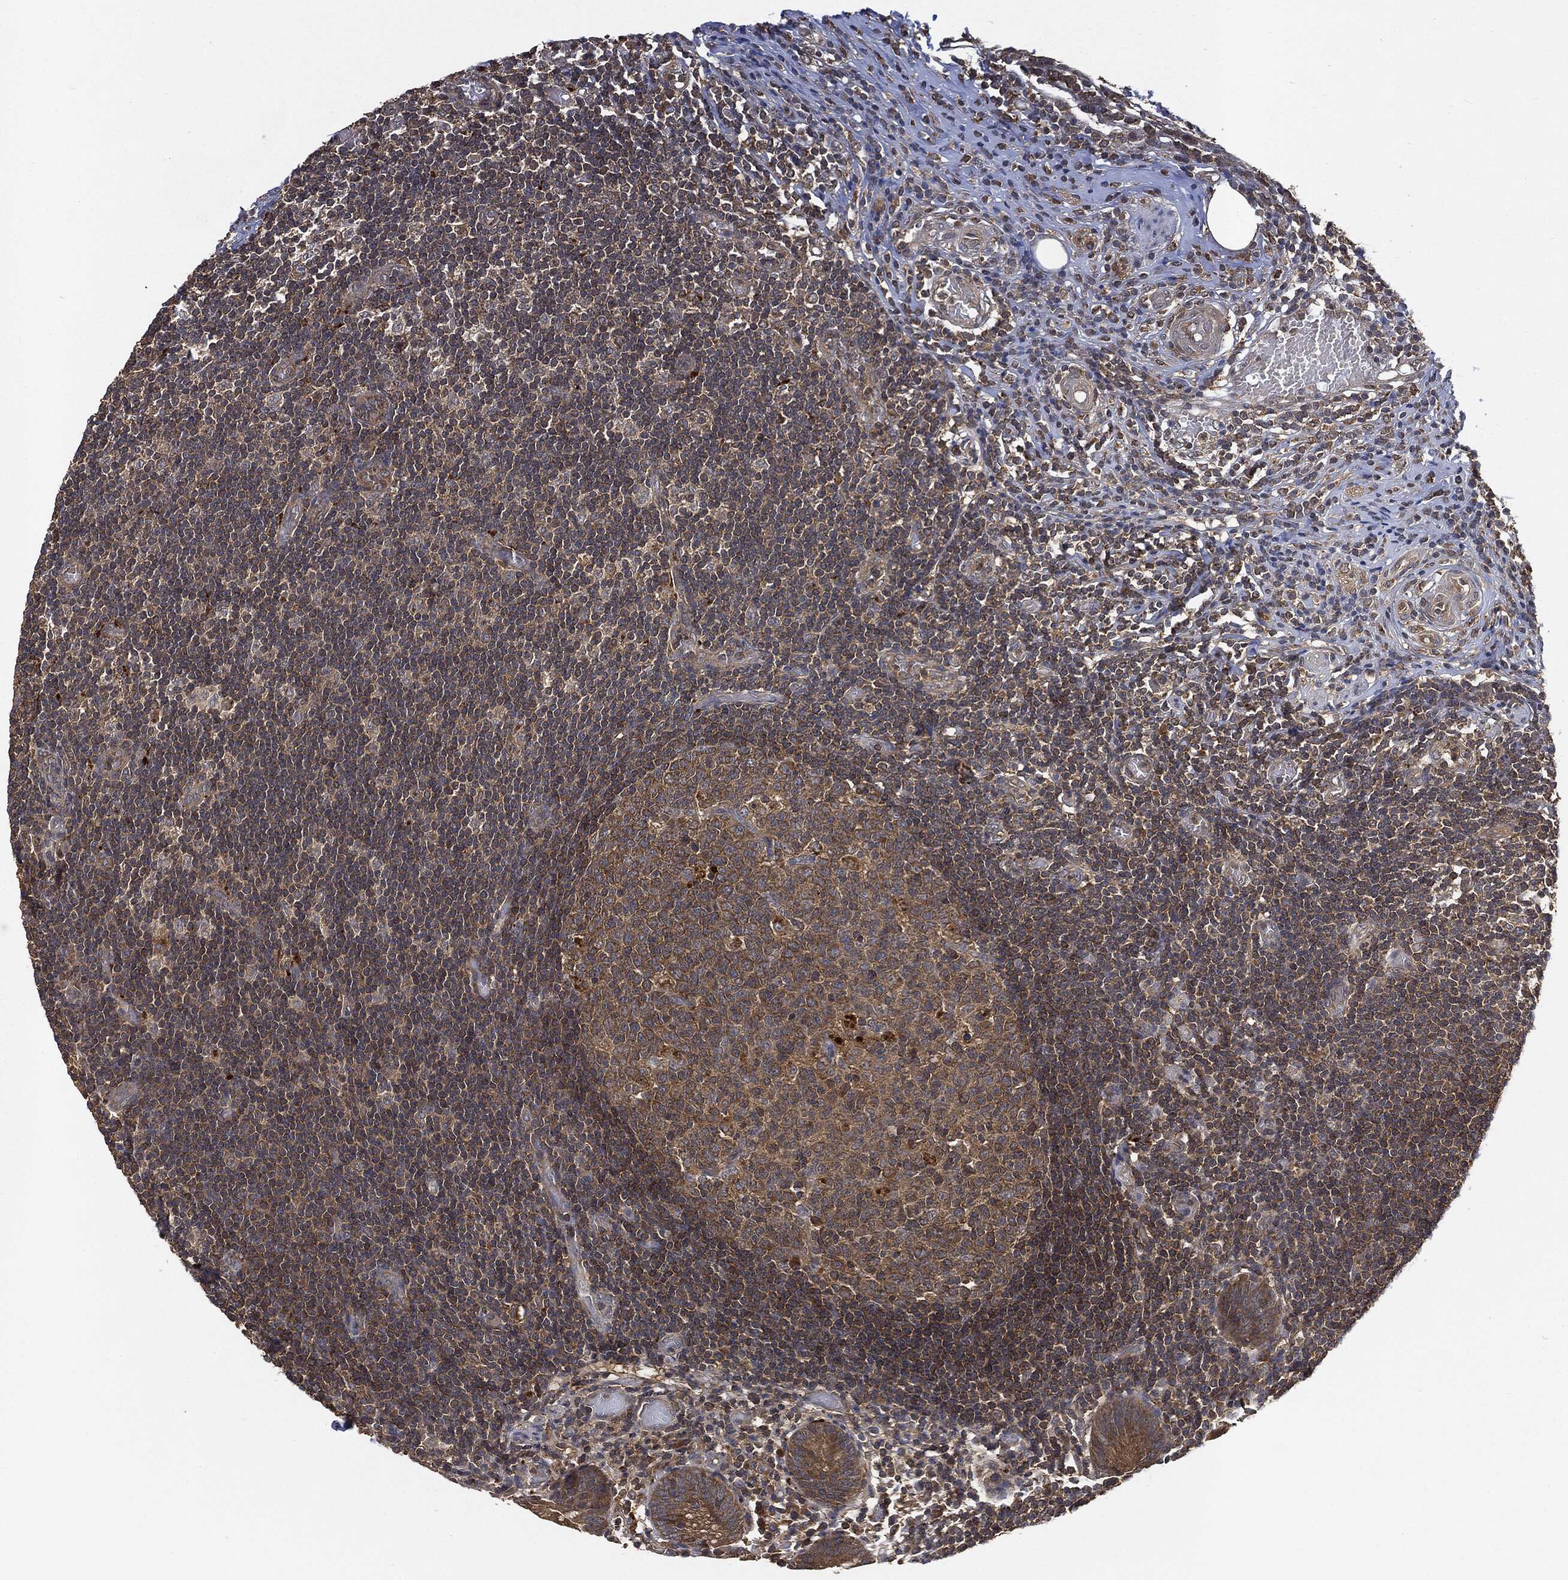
{"staining": {"intensity": "moderate", "quantity": ">75%", "location": "cytoplasmic/membranous"}, "tissue": "appendix", "cell_type": "Glandular cells", "image_type": "normal", "snomed": [{"axis": "morphology", "description": "Normal tissue, NOS"}, {"axis": "topography", "description": "Appendix"}], "caption": "A high-resolution histopathology image shows immunohistochemistry (IHC) staining of benign appendix, which demonstrates moderate cytoplasmic/membranous expression in approximately >75% of glandular cells.", "gene": "BRAF", "patient": {"sex": "female", "age": 40}}